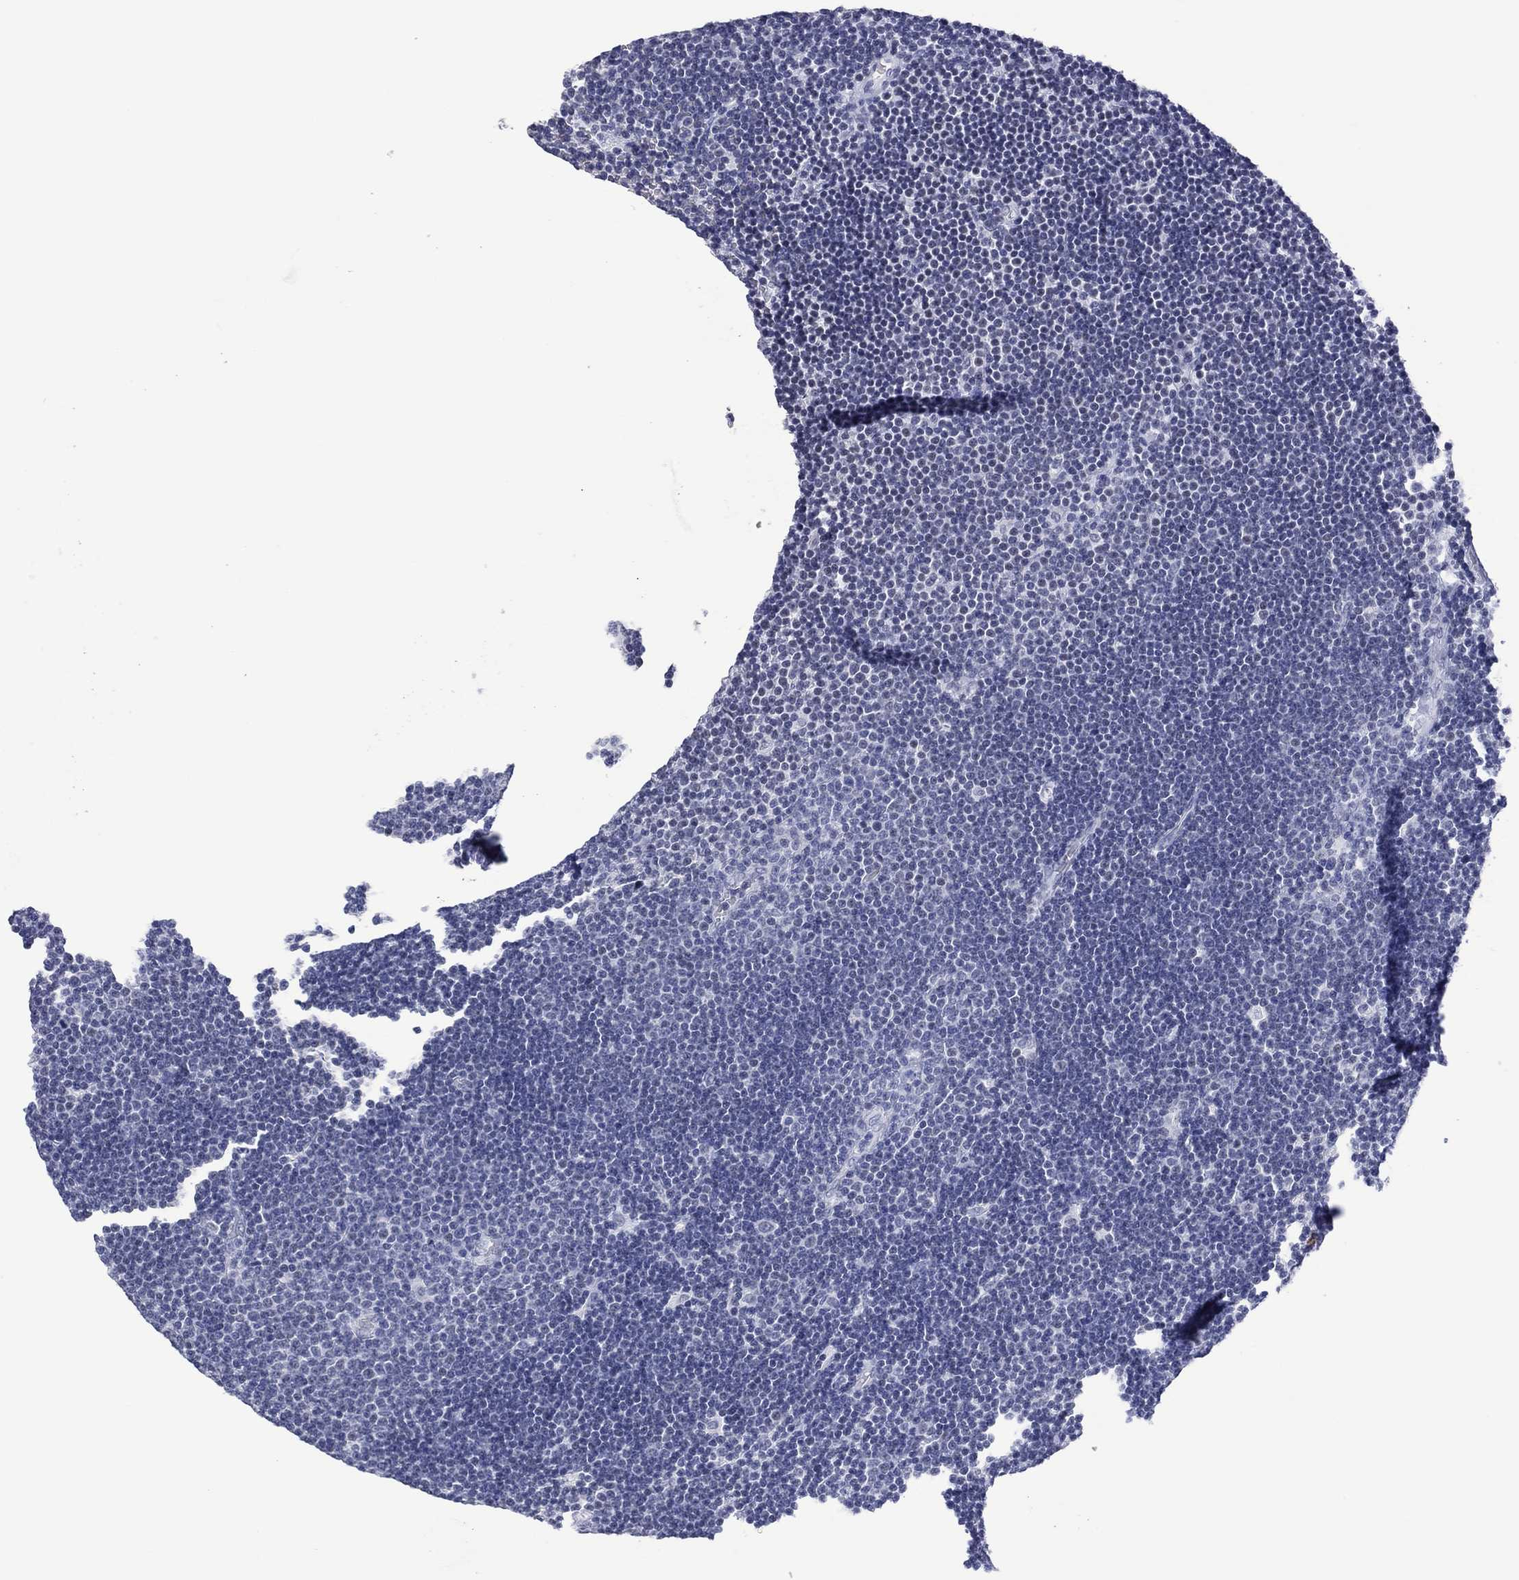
{"staining": {"intensity": "negative", "quantity": "none", "location": "none"}, "tissue": "lymphoma", "cell_type": "Tumor cells", "image_type": "cancer", "snomed": [{"axis": "morphology", "description": "Malignant lymphoma, non-Hodgkin's type, Low grade"}, {"axis": "topography", "description": "Brain"}], "caption": "Lymphoma was stained to show a protein in brown. There is no significant positivity in tumor cells.", "gene": "UTF1", "patient": {"sex": "female", "age": 66}}